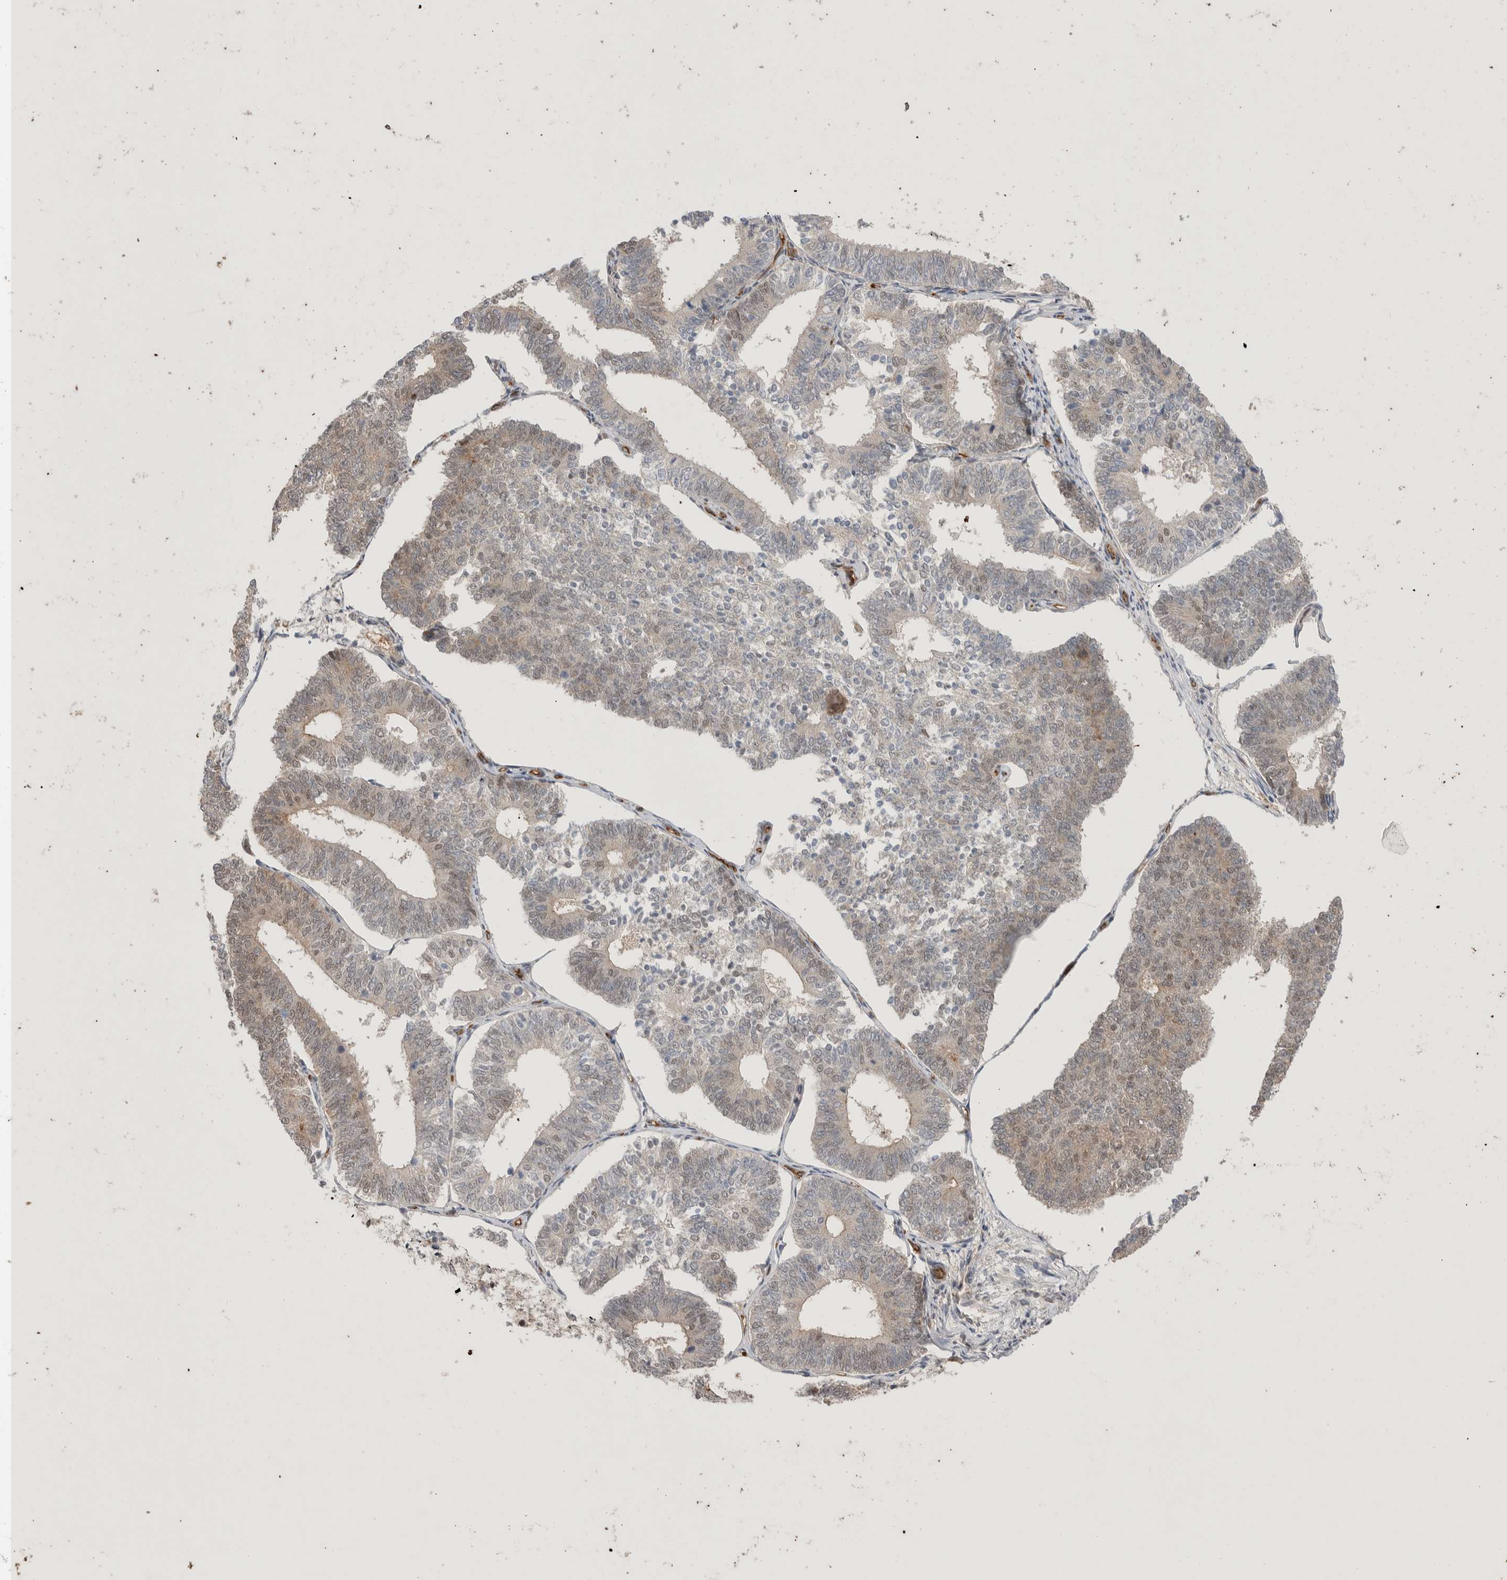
{"staining": {"intensity": "weak", "quantity": "<25%", "location": "cytoplasmic/membranous,nuclear"}, "tissue": "endometrial cancer", "cell_type": "Tumor cells", "image_type": "cancer", "snomed": [{"axis": "morphology", "description": "Adenocarcinoma, NOS"}, {"axis": "topography", "description": "Endometrium"}], "caption": "High magnification brightfield microscopy of endometrial adenocarcinoma stained with DAB (brown) and counterstained with hematoxylin (blue): tumor cells show no significant positivity.", "gene": "ZNF704", "patient": {"sex": "female", "age": 70}}